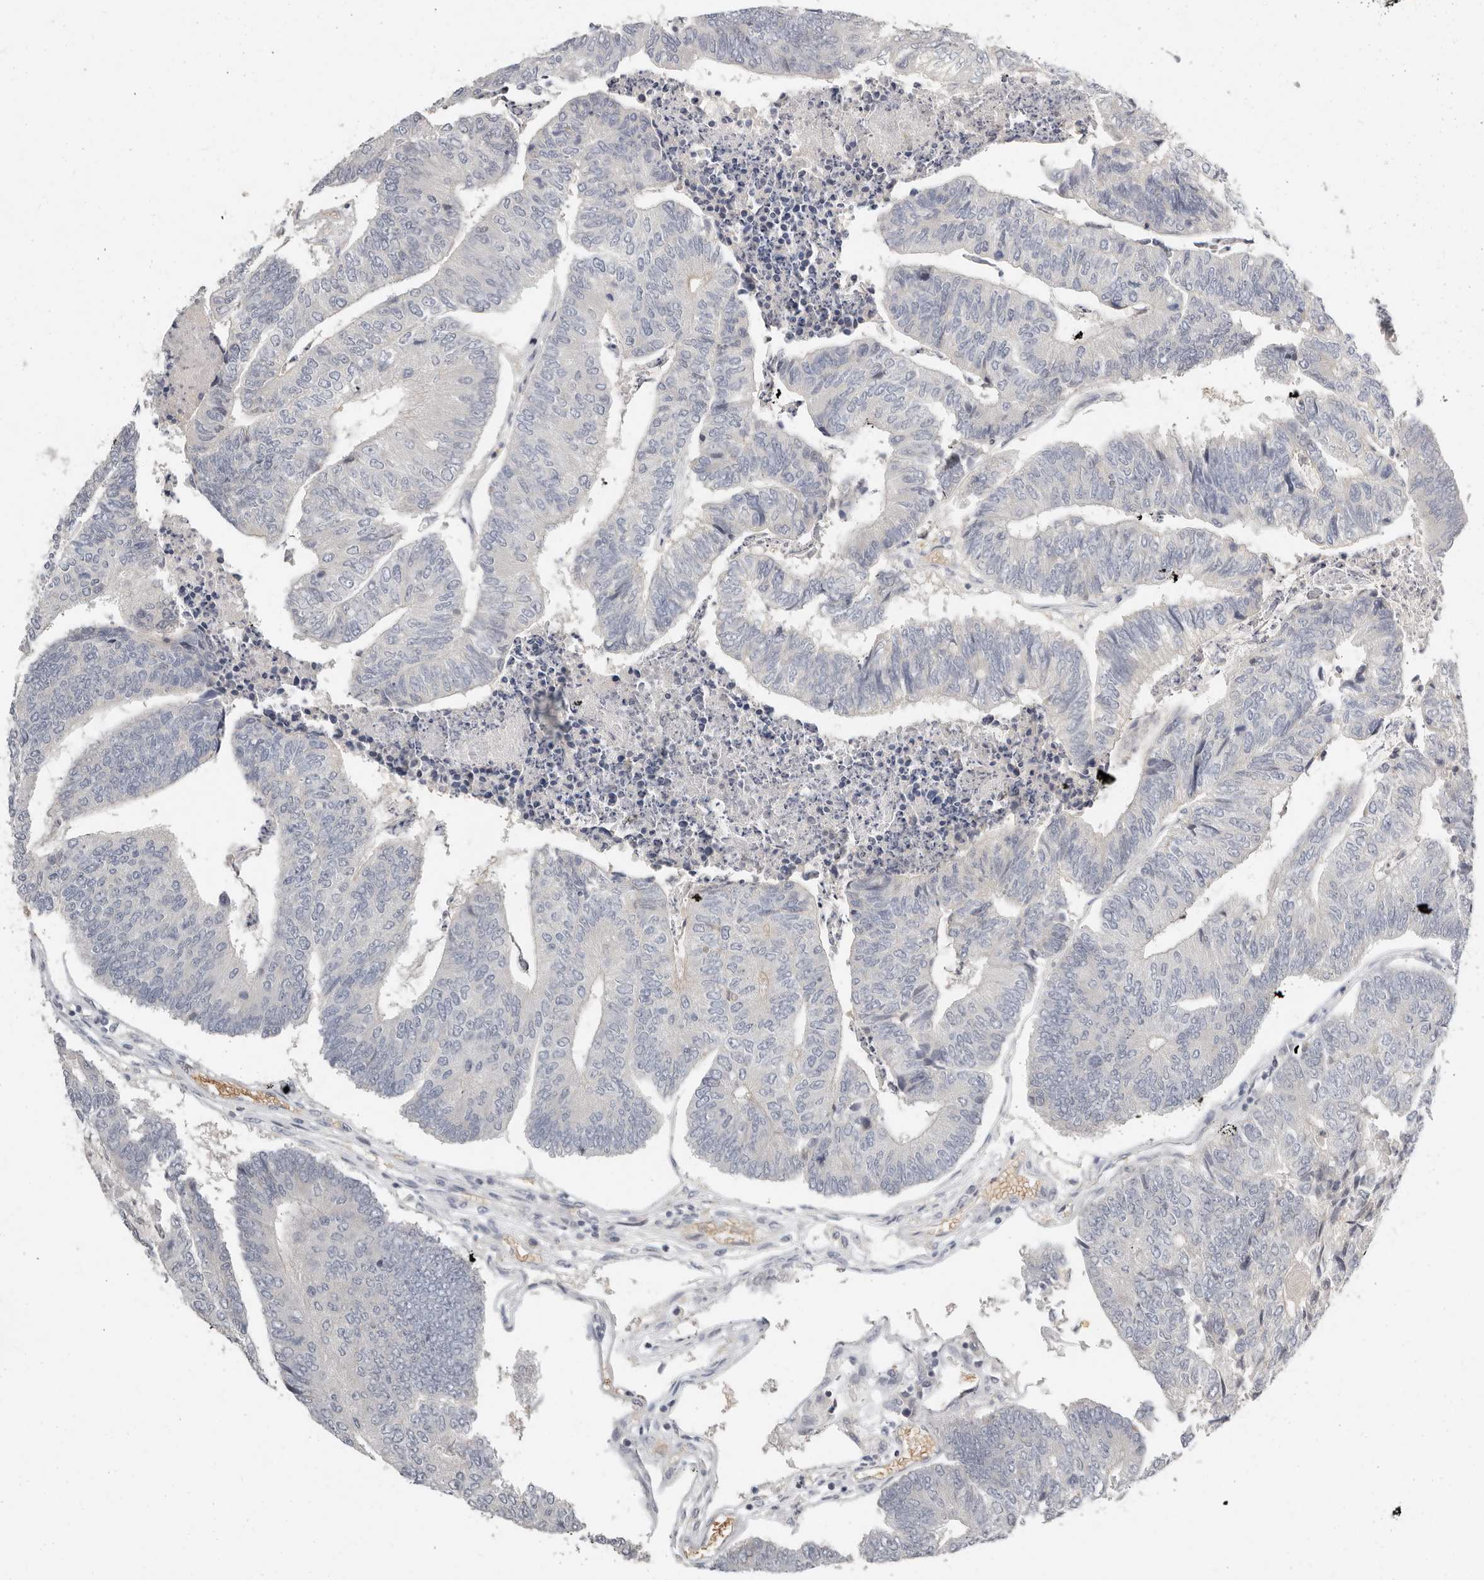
{"staining": {"intensity": "negative", "quantity": "none", "location": "none"}, "tissue": "colorectal cancer", "cell_type": "Tumor cells", "image_type": "cancer", "snomed": [{"axis": "morphology", "description": "Adenocarcinoma, NOS"}, {"axis": "topography", "description": "Colon"}], "caption": "The photomicrograph displays no significant staining in tumor cells of colorectal cancer (adenocarcinoma).", "gene": "TMEM63B", "patient": {"sex": "female", "age": 67}}